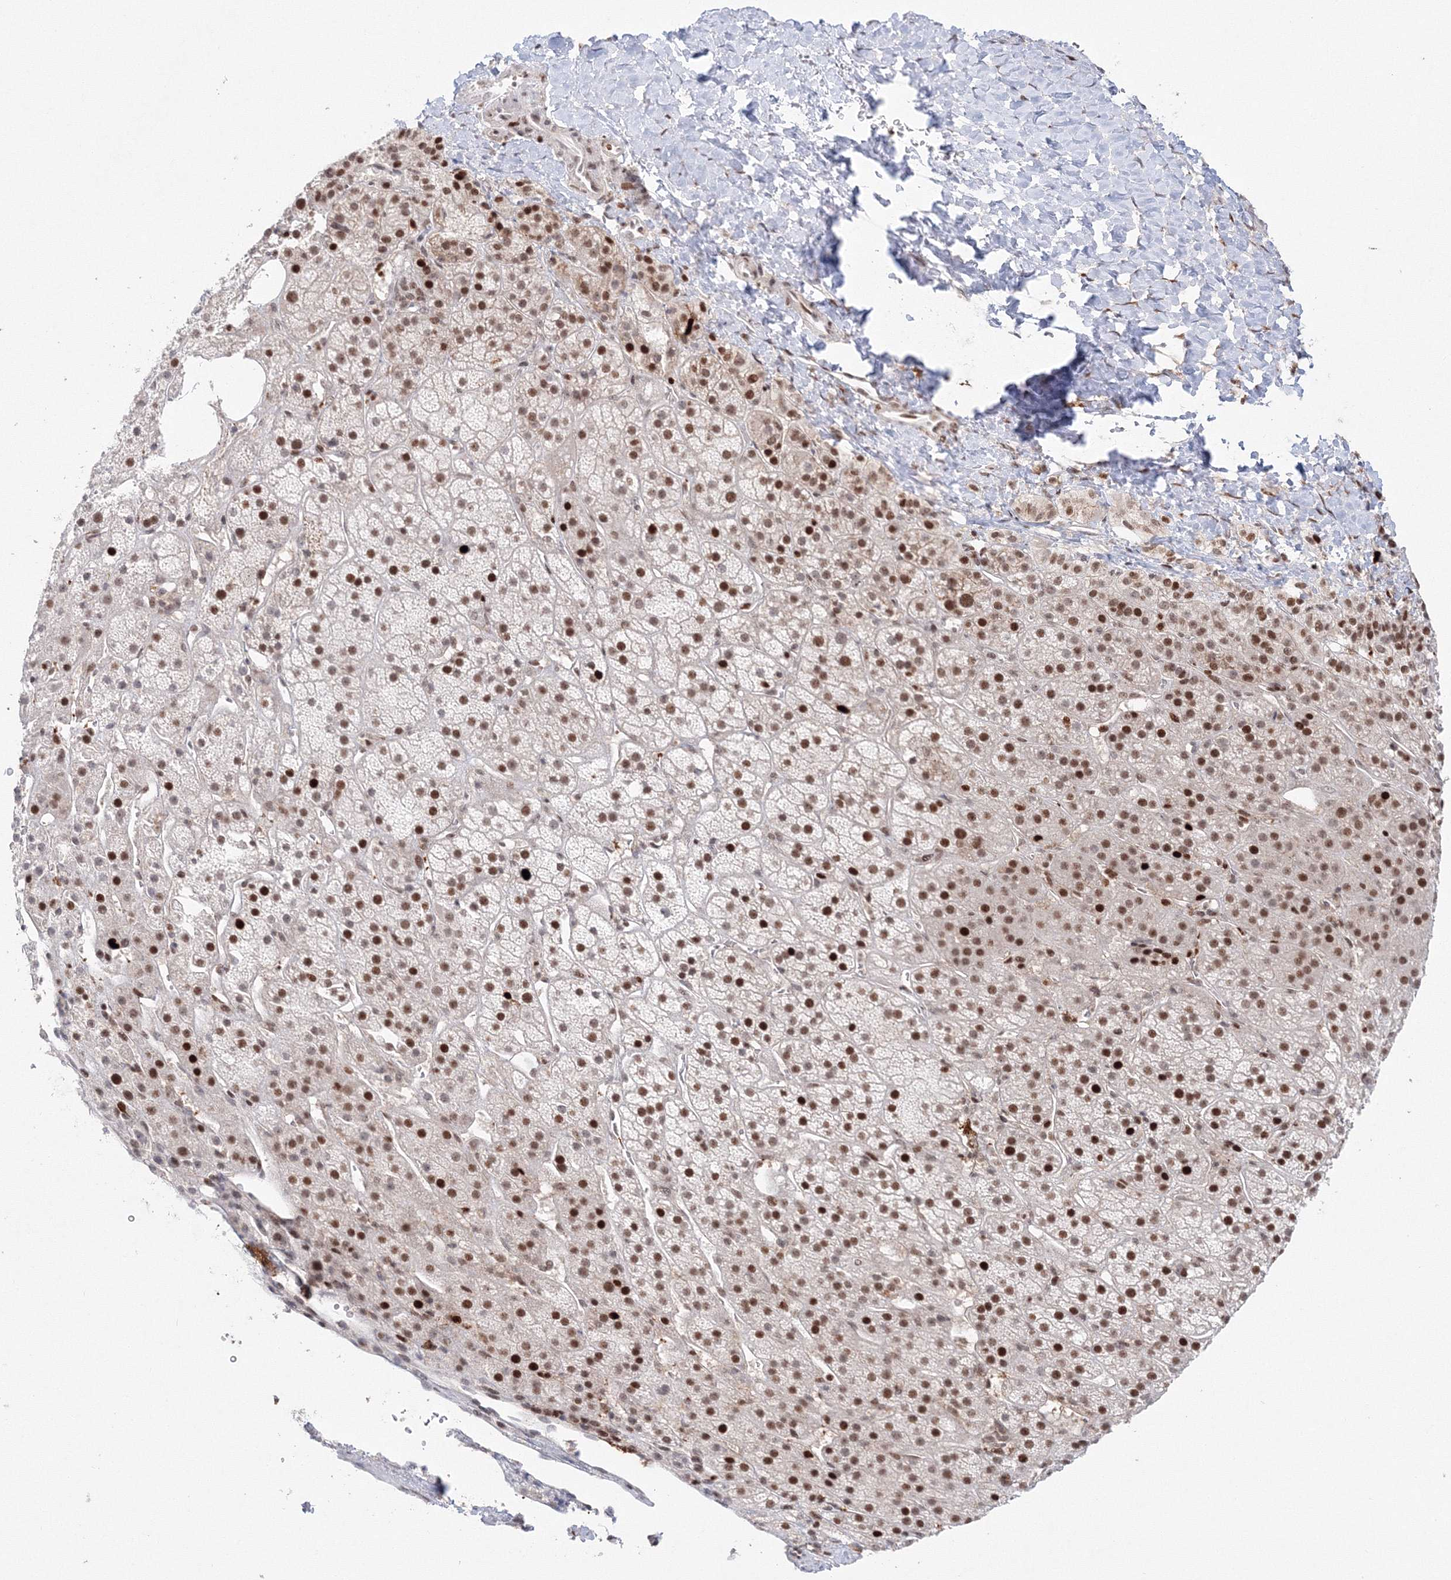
{"staining": {"intensity": "moderate", "quantity": ">75%", "location": "nuclear"}, "tissue": "adrenal gland", "cell_type": "Glandular cells", "image_type": "normal", "snomed": [{"axis": "morphology", "description": "Normal tissue, NOS"}, {"axis": "topography", "description": "Adrenal gland"}], "caption": "DAB (3,3'-diaminobenzidine) immunohistochemical staining of normal human adrenal gland displays moderate nuclear protein staining in about >75% of glandular cells.", "gene": "LIG1", "patient": {"sex": "female", "age": 57}}